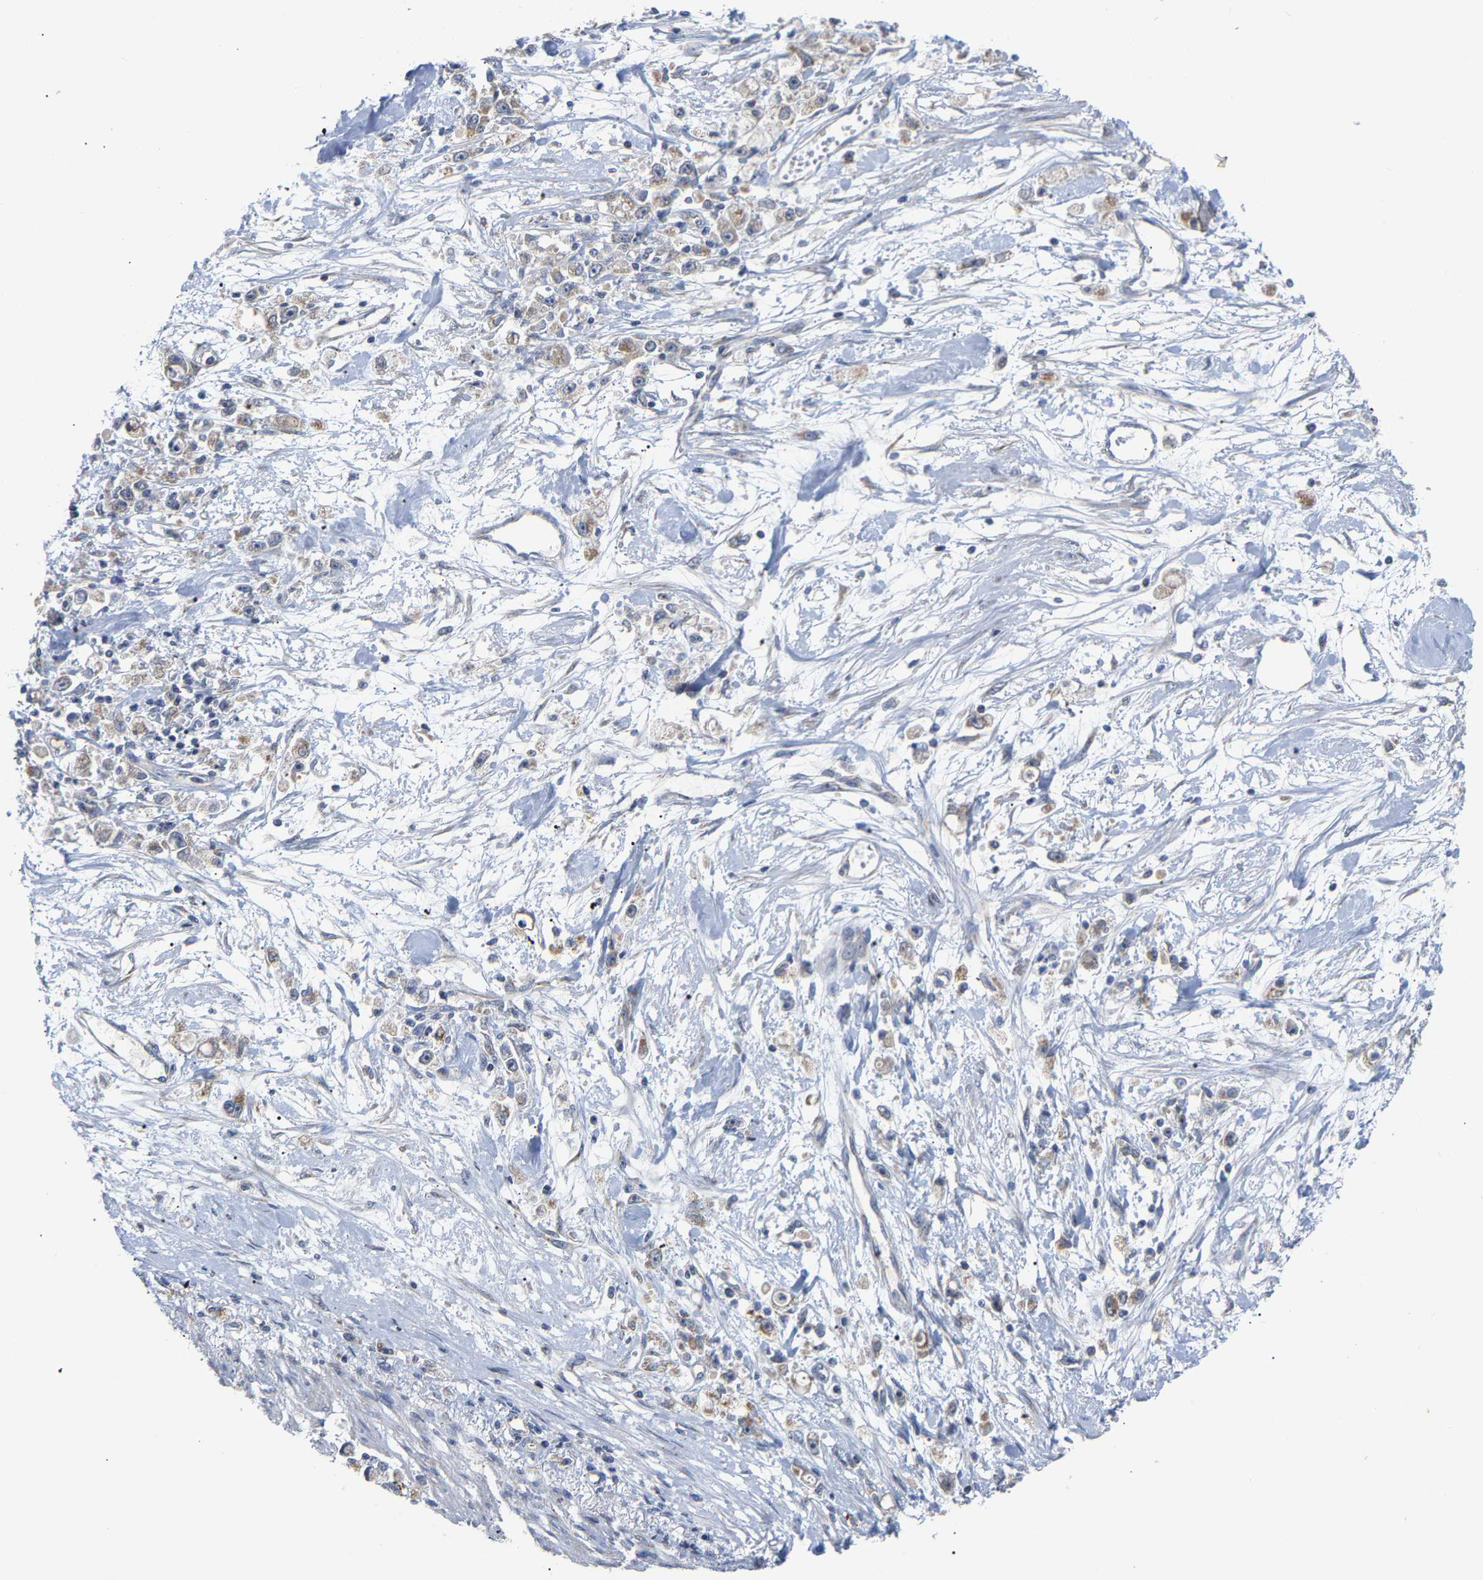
{"staining": {"intensity": "weak", "quantity": ">75%", "location": "cytoplasmic/membranous"}, "tissue": "stomach cancer", "cell_type": "Tumor cells", "image_type": "cancer", "snomed": [{"axis": "morphology", "description": "Adenocarcinoma, NOS"}, {"axis": "topography", "description": "Stomach"}], "caption": "IHC of stomach cancer displays low levels of weak cytoplasmic/membranous positivity in approximately >75% of tumor cells.", "gene": "PCNT", "patient": {"sex": "female", "age": 59}}